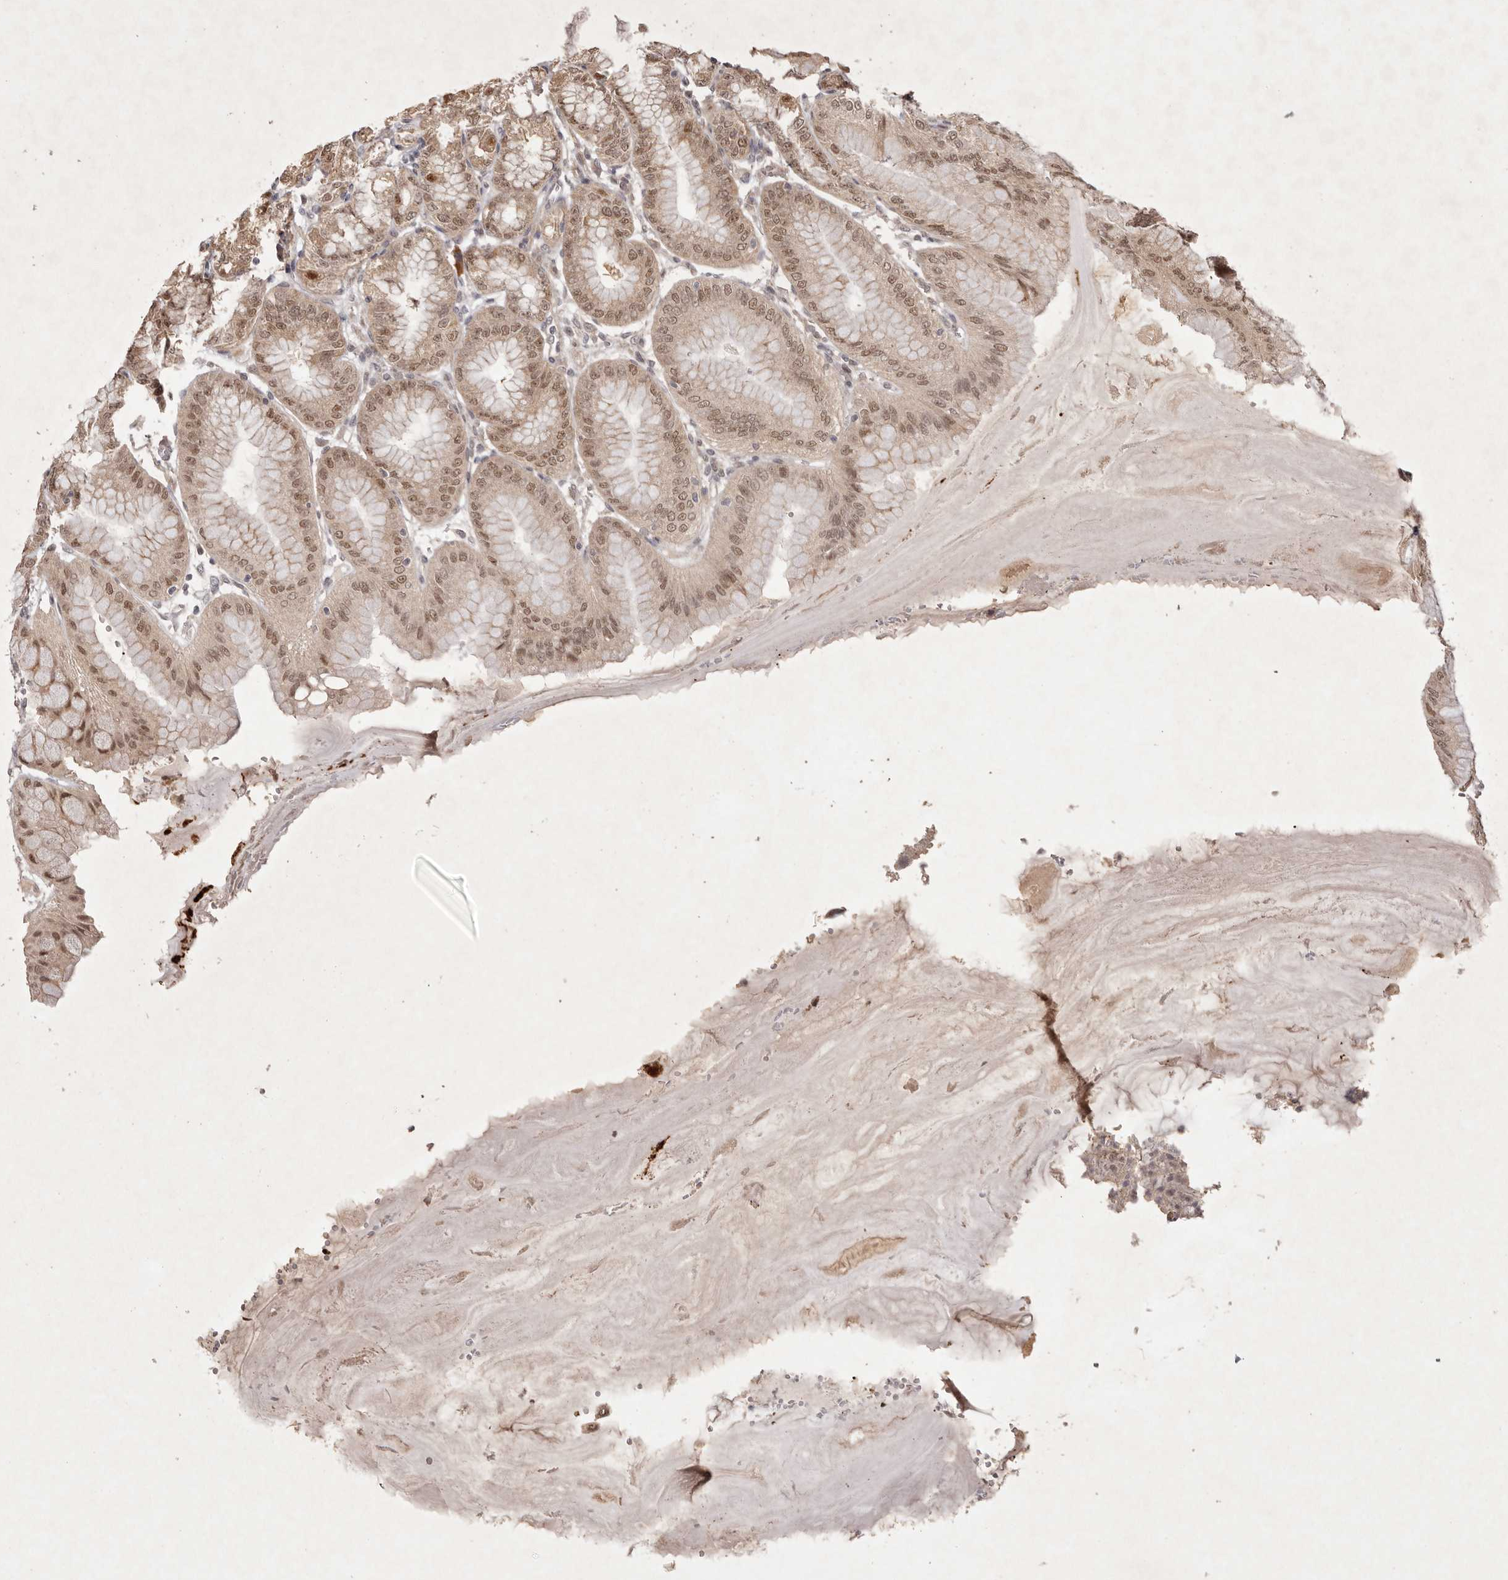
{"staining": {"intensity": "moderate", "quantity": ">75%", "location": "cytoplasmic/membranous,nuclear"}, "tissue": "stomach", "cell_type": "Glandular cells", "image_type": "normal", "snomed": [{"axis": "morphology", "description": "Normal tissue, NOS"}, {"axis": "topography", "description": "Stomach, lower"}], "caption": "High-magnification brightfield microscopy of normal stomach stained with DAB (brown) and counterstained with hematoxylin (blue). glandular cells exhibit moderate cytoplasmic/membranous,nuclear positivity is seen in about>75% of cells. (IHC, brightfield microscopy, high magnification).", "gene": "BUD31", "patient": {"sex": "male", "age": 71}}